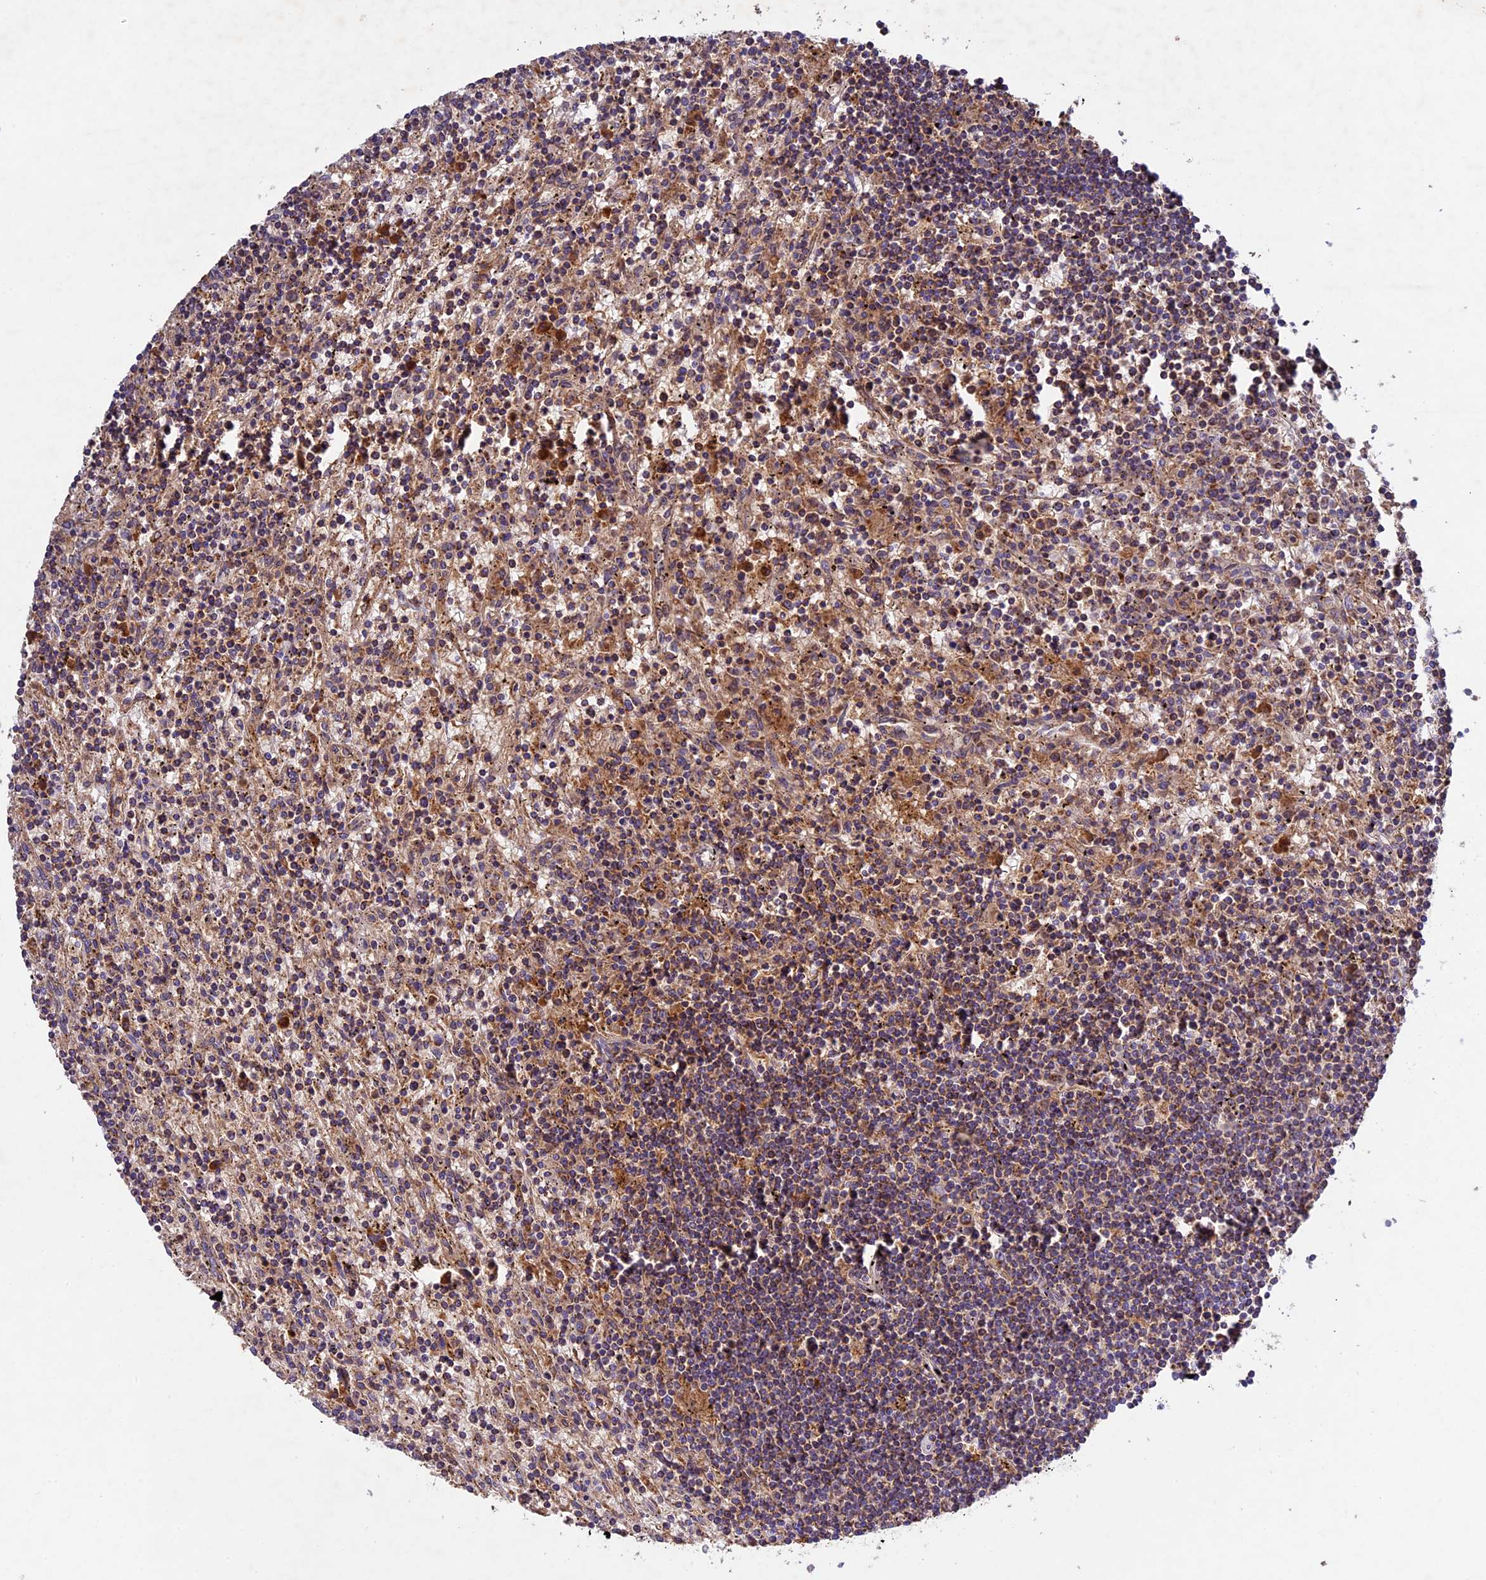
{"staining": {"intensity": "moderate", "quantity": "25%-75%", "location": "cytoplasmic/membranous"}, "tissue": "lymphoma", "cell_type": "Tumor cells", "image_type": "cancer", "snomed": [{"axis": "morphology", "description": "Malignant lymphoma, non-Hodgkin's type, Low grade"}, {"axis": "topography", "description": "Spleen"}], "caption": "Immunohistochemistry (IHC) of human lymphoma demonstrates medium levels of moderate cytoplasmic/membranous positivity in approximately 25%-75% of tumor cells.", "gene": "OCEL1", "patient": {"sex": "male", "age": 76}}